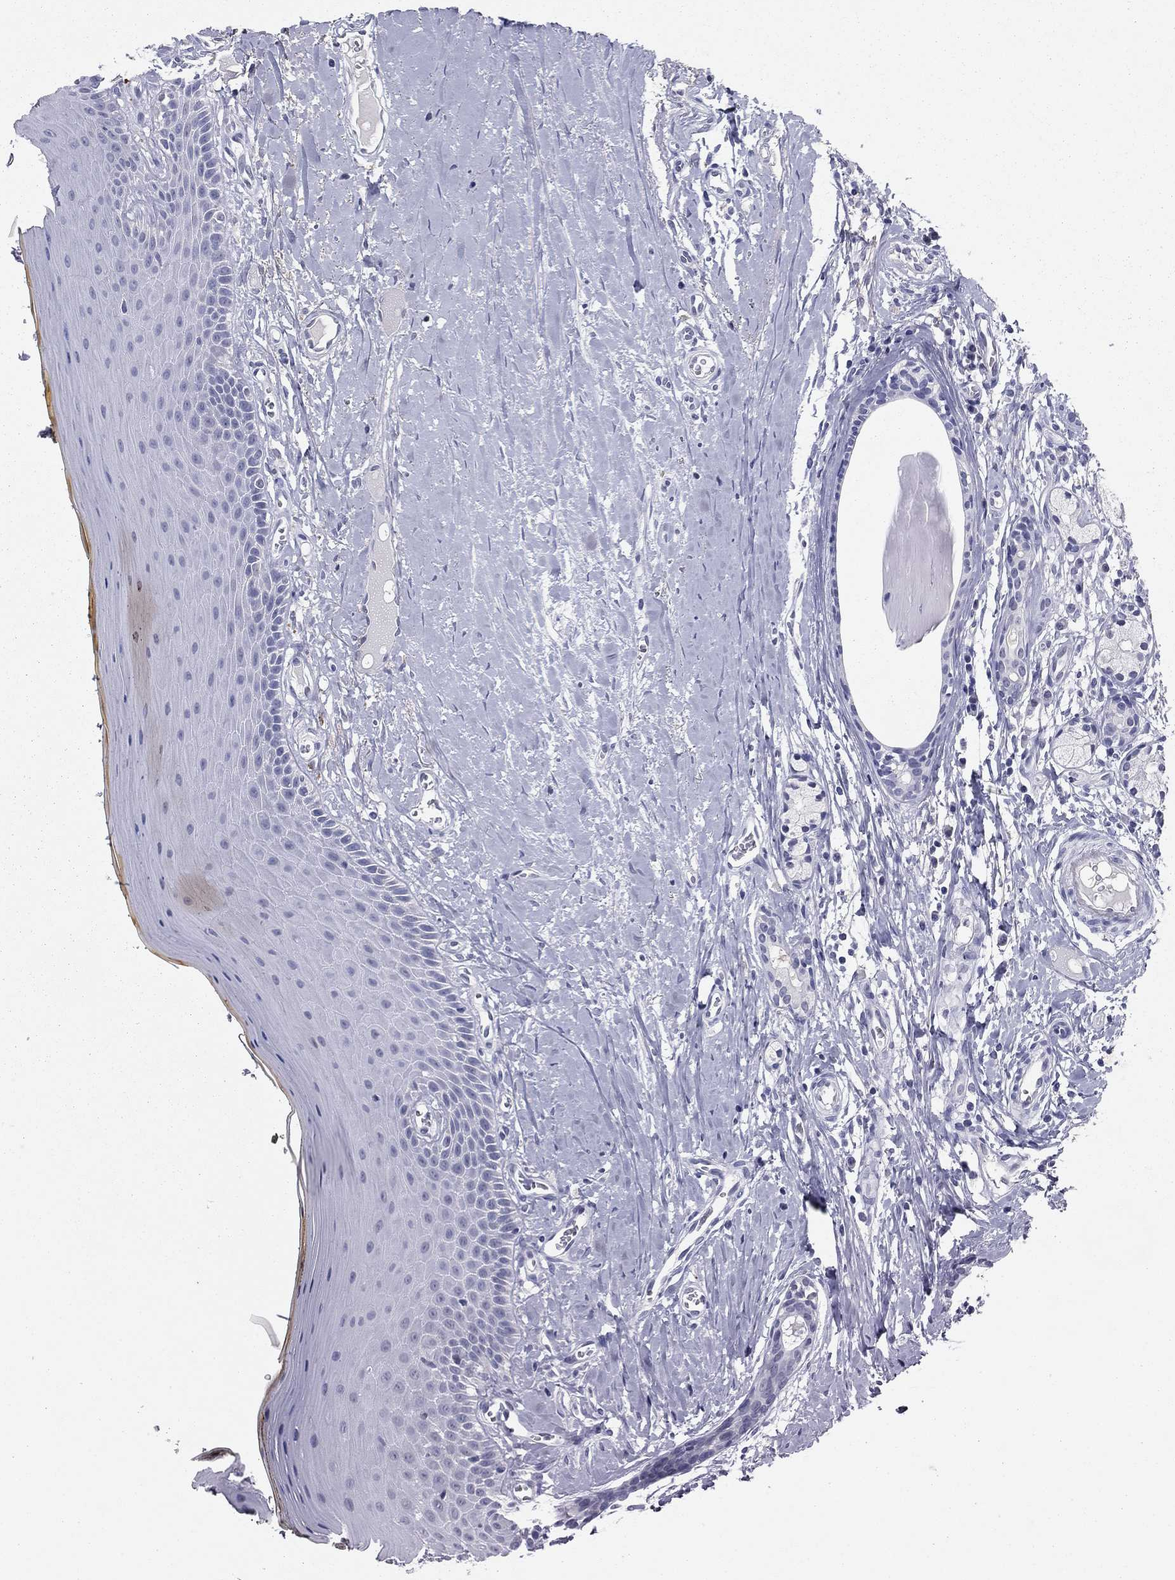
{"staining": {"intensity": "negative", "quantity": "none", "location": "none"}, "tissue": "oral mucosa", "cell_type": "Squamous epithelial cells", "image_type": "normal", "snomed": [{"axis": "morphology", "description": "Normal tissue, NOS"}, {"axis": "topography", "description": "Oral tissue"}], "caption": "The photomicrograph displays no staining of squamous epithelial cells in unremarkable oral mucosa. The staining was performed using DAB to visualize the protein expression in brown, while the nuclei were stained in blue with hematoxylin (Magnification: 20x).", "gene": "REXO5", "patient": {"sex": "female", "age": 43}}